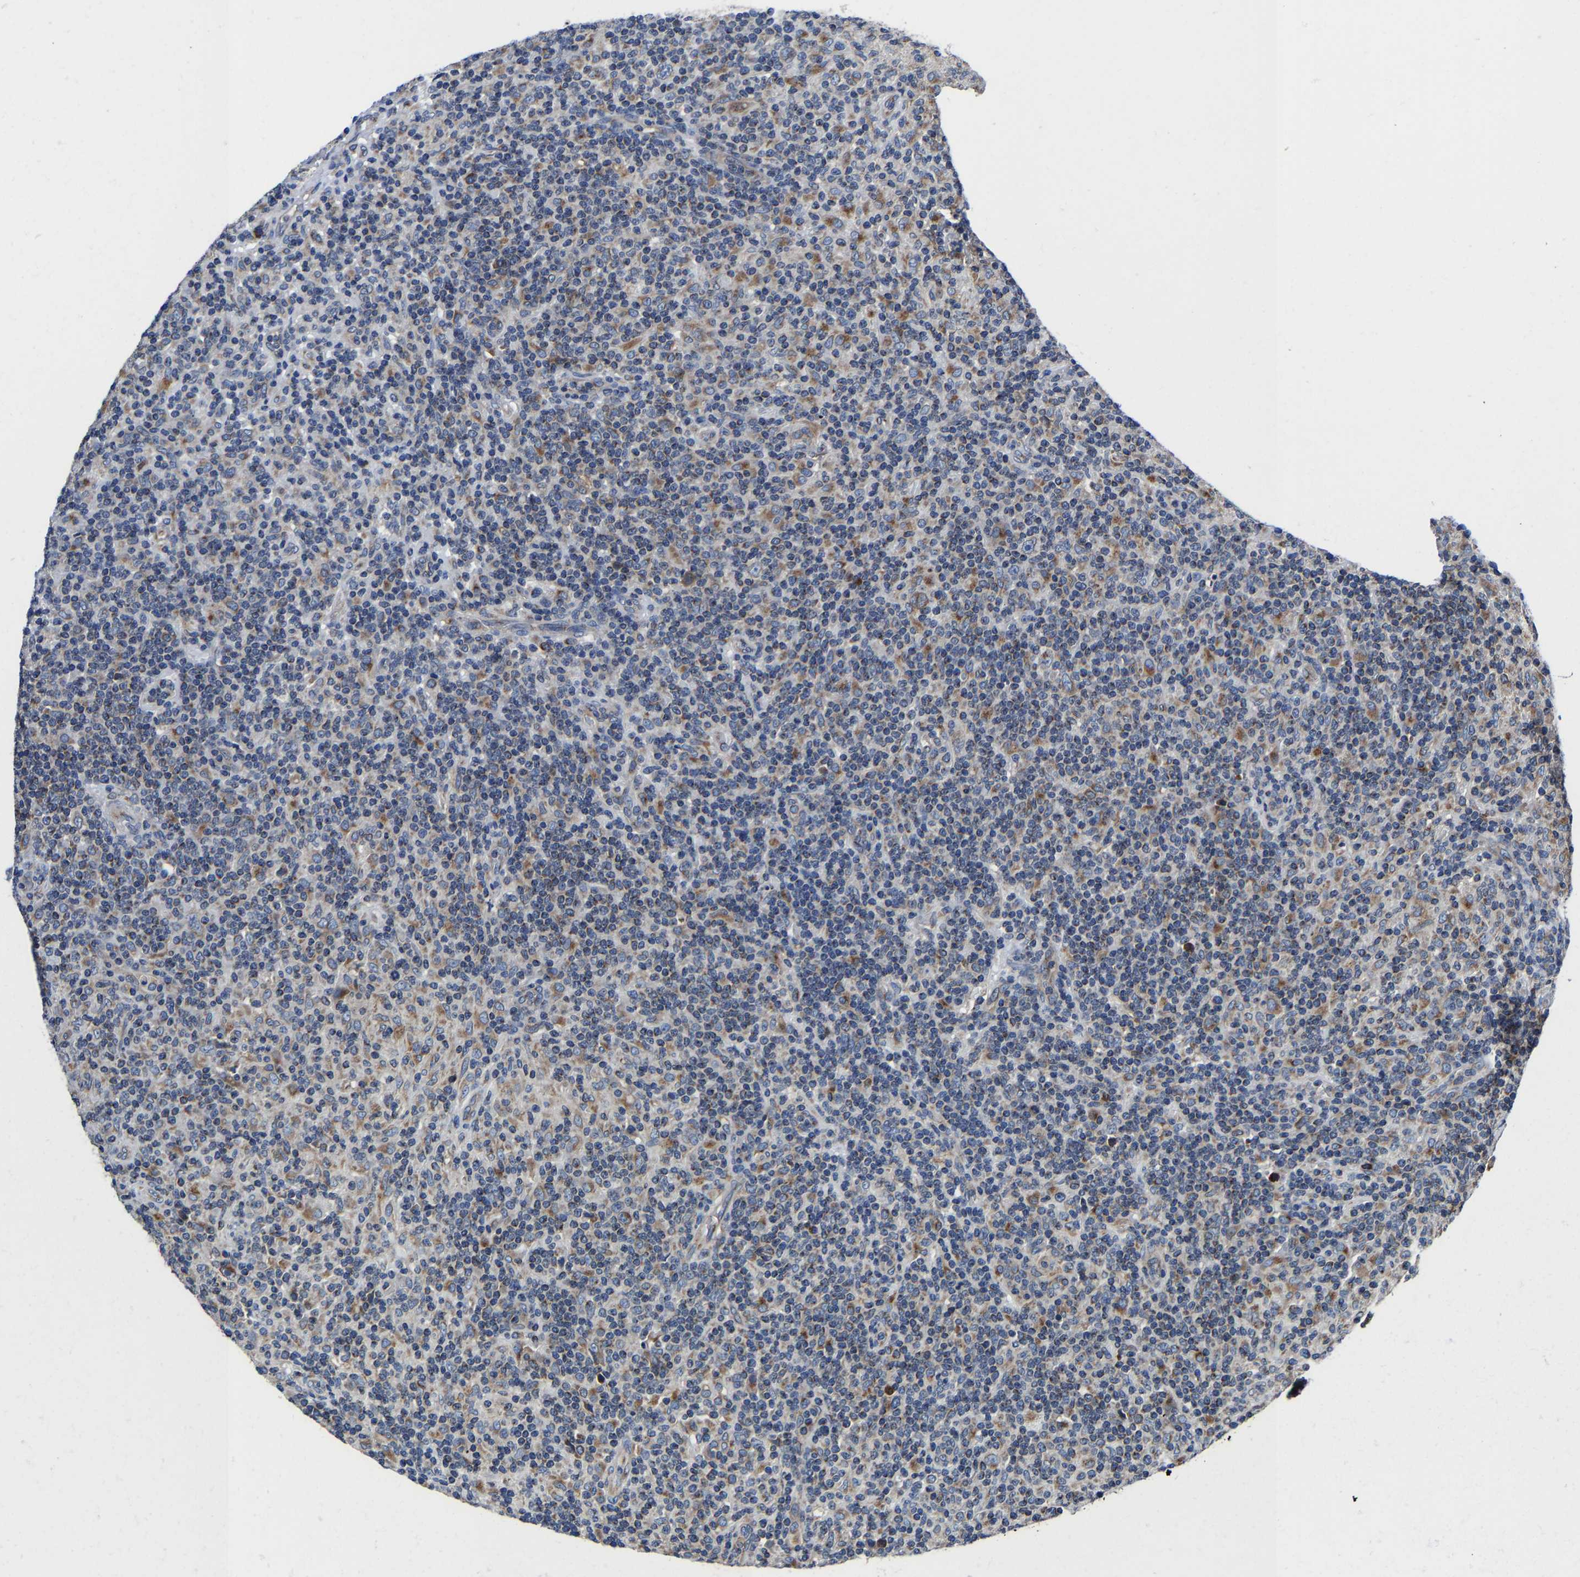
{"staining": {"intensity": "weak", "quantity": "<25%", "location": "cytoplasmic/membranous"}, "tissue": "lymphoma", "cell_type": "Tumor cells", "image_type": "cancer", "snomed": [{"axis": "morphology", "description": "Hodgkin's disease, NOS"}, {"axis": "topography", "description": "Lymph node"}], "caption": "High power microscopy image of an immunohistochemistry (IHC) image of Hodgkin's disease, revealing no significant expression in tumor cells.", "gene": "EBAG9", "patient": {"sex": "male", "age": 70}}